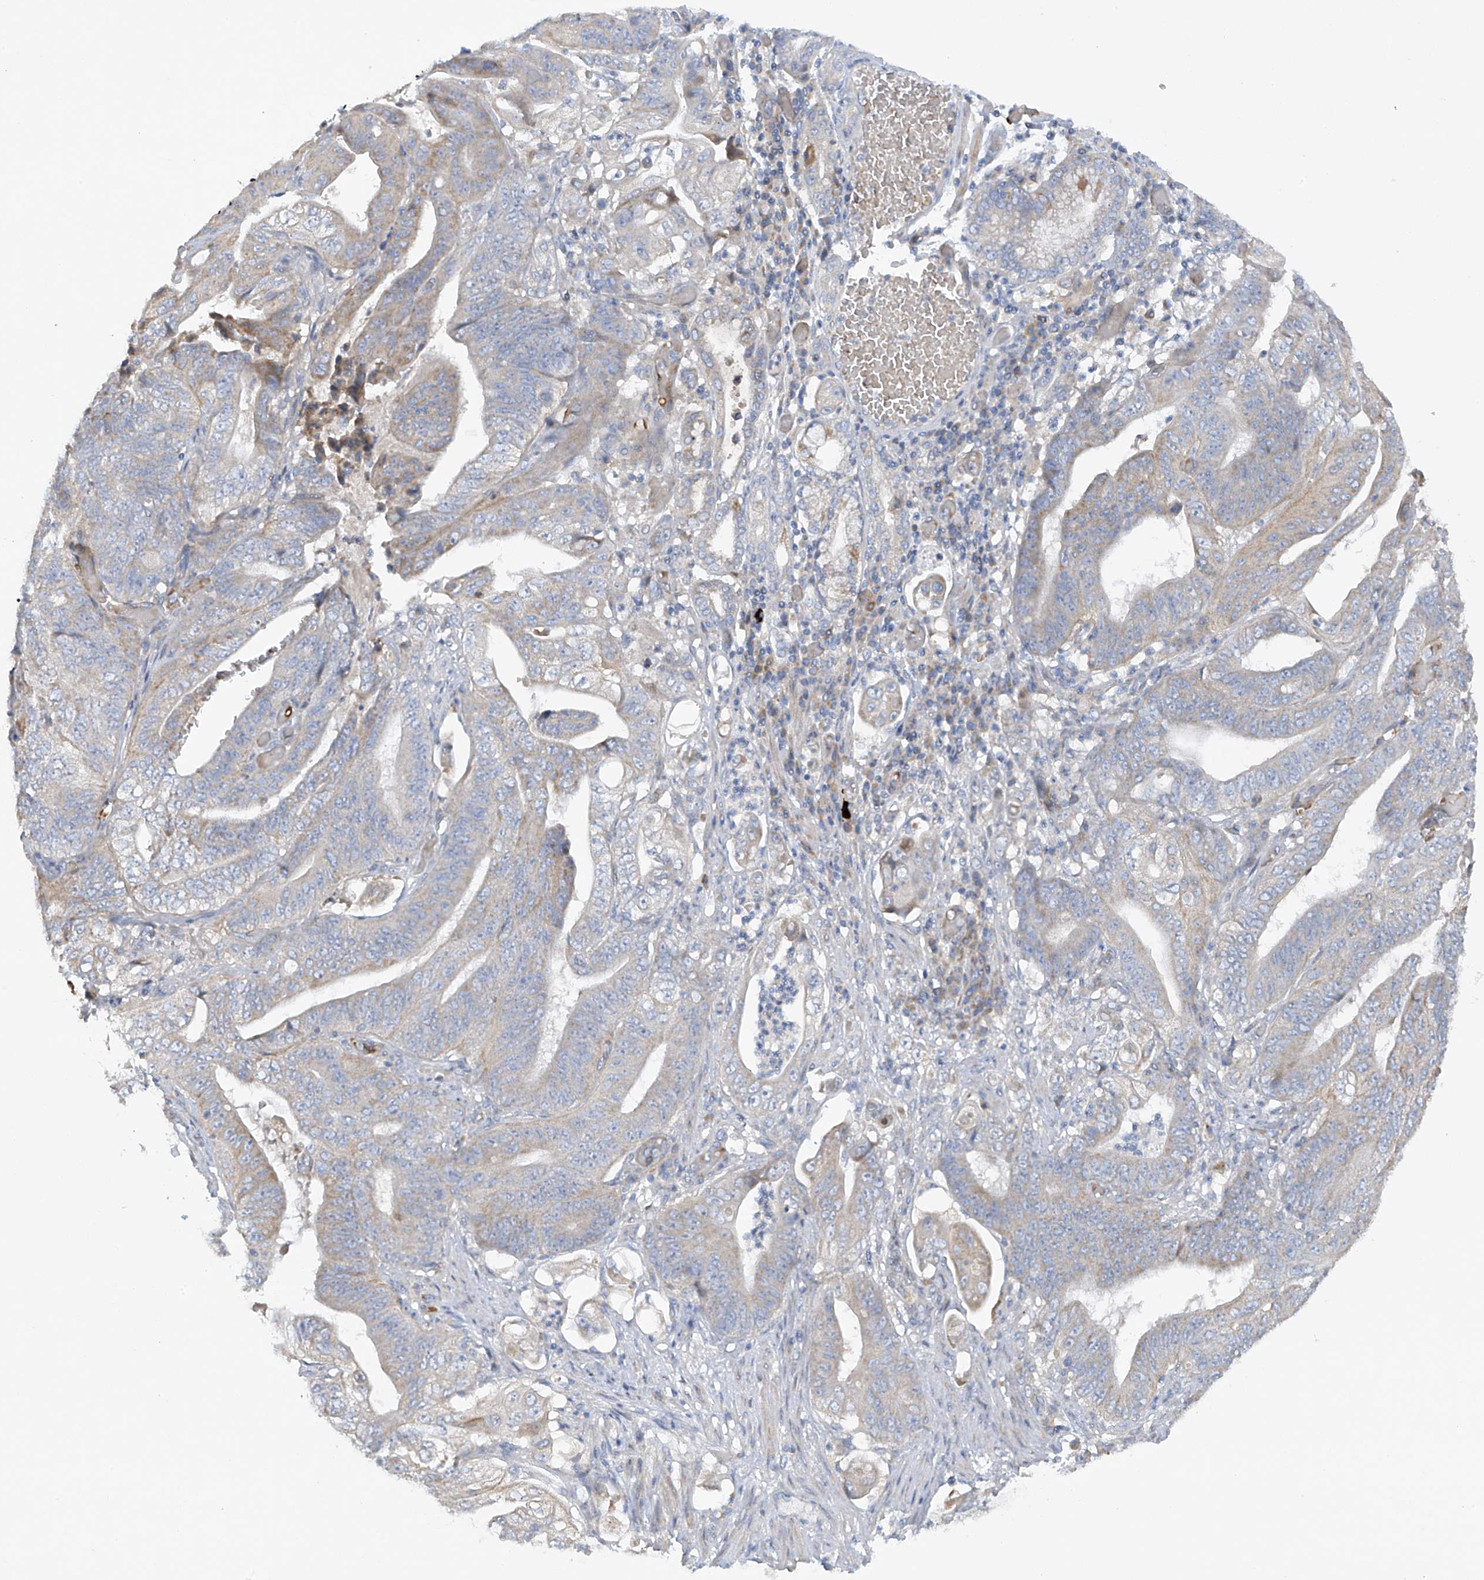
{"staining": {"intensity": "weak", "quantity": "<25%", "location": "cytoplasmic/membranous"}, "tissue": "stomach cancer", "cell_type": "Tumor cells", "image_type": "cancer", "snomed": [{"axis": "morphology", "description": "Adenocarcinoma, NOS"}, {"axis": "topography", "description": "Stomach"}], "caption": "This is an immunohistochemistry image of stomach cancer. There is no positivity in tumor cells.", "gene": "METTL18", "patient": {"sex": "female", "age": 73}}